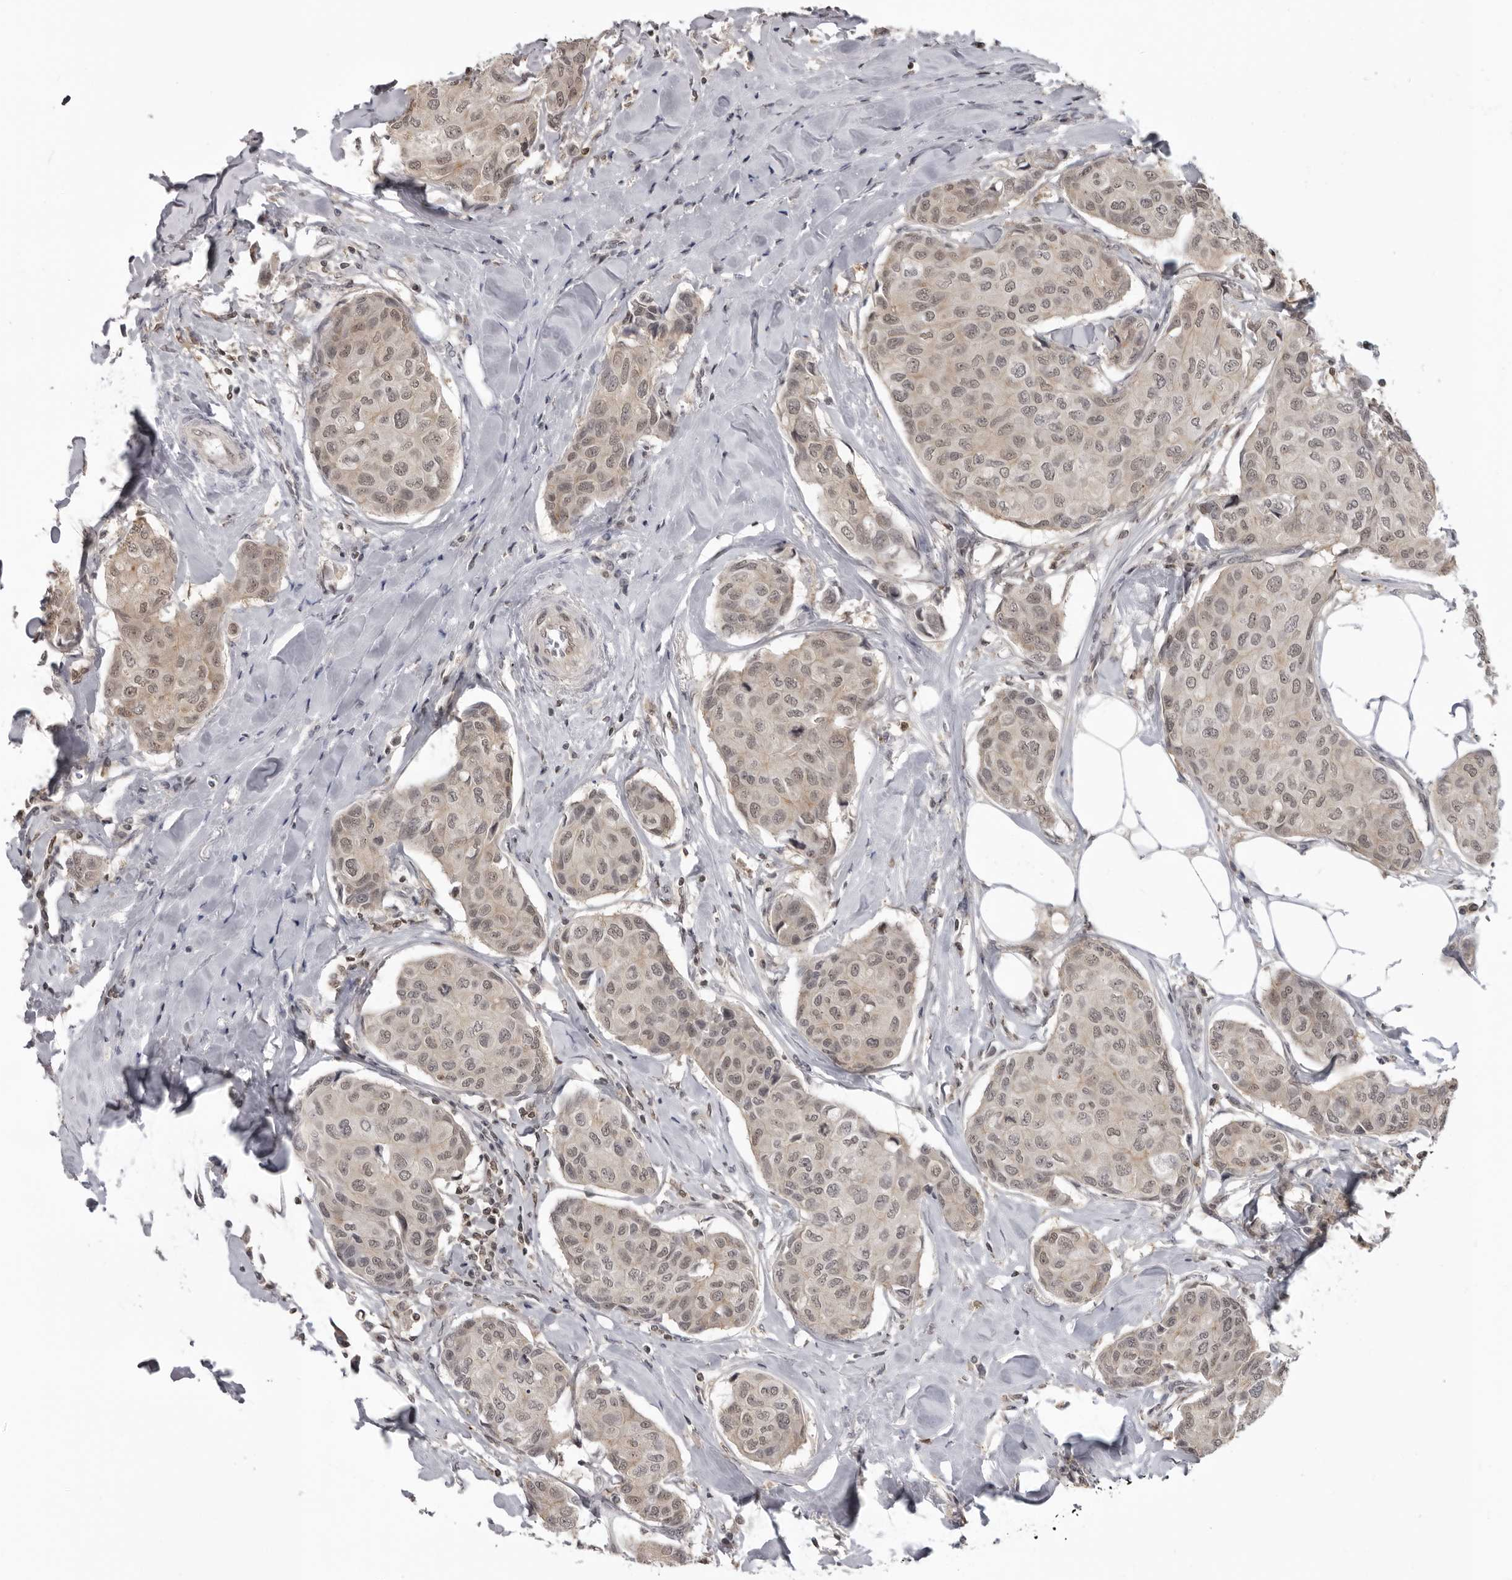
{"staining": {"intensity": "weak", "quantity": ">75%", "location": "cytoplasmic/membranous,nuclear"}, "tissue": "breast cancer", "cell_type": "Tumor cells", "image_type": "cancer", "snomed": [{"axis": "morphology", "description": "Duct carcinoma"}, {"axis": "topography", "description": "Breast"}], "caption": "DAB (3,3'-diaminobenzidine) immunohistochemical staining of human breast intraductal carcinoma reveals weak cytoplasmic/membranous and nuclear protein expression in approximately >75% of tumor cells.", "gene": "PDCL3", "patient": {"sex": "female", "age": 80}}